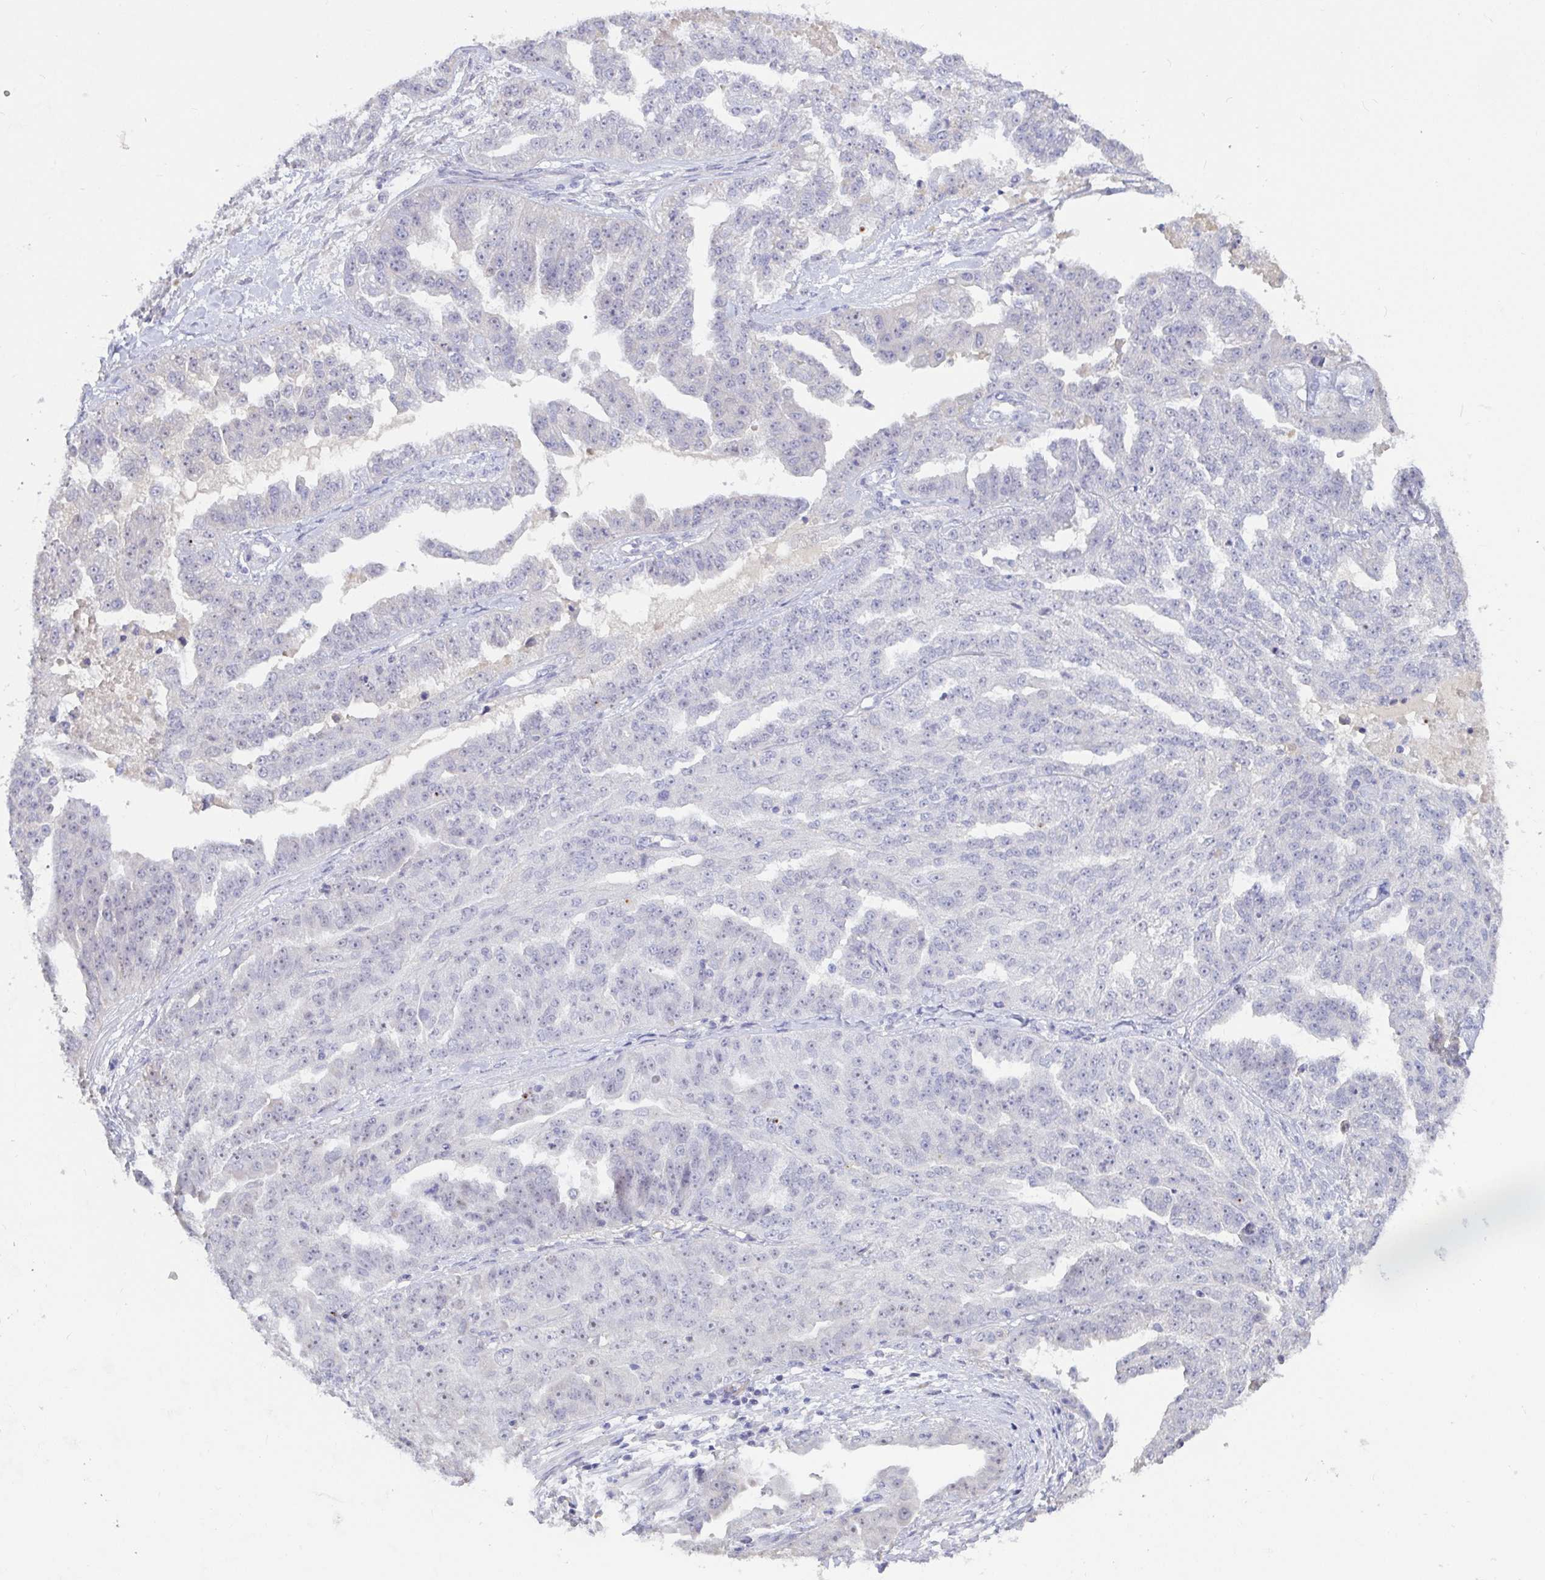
{"staining": {"intensity": "negative", "quantity": "none", "location": "none"}, "tissue": "ovarian cancer", "cell_type": "Tumor cells", "image_type": "cancer", "snomed": [{"axis": "morphology", "description": "Cystadenocarcinoma, serous, NOS"}, {"axis": "topography", "description": "Ovary"}], "caption": "The photomicrograph exhibits no significant positivity in tumor cells of serous cystadenocarcinoma (ovarian).", "gene": "MYC", "patient": {"sex": "female", "age": 58}}